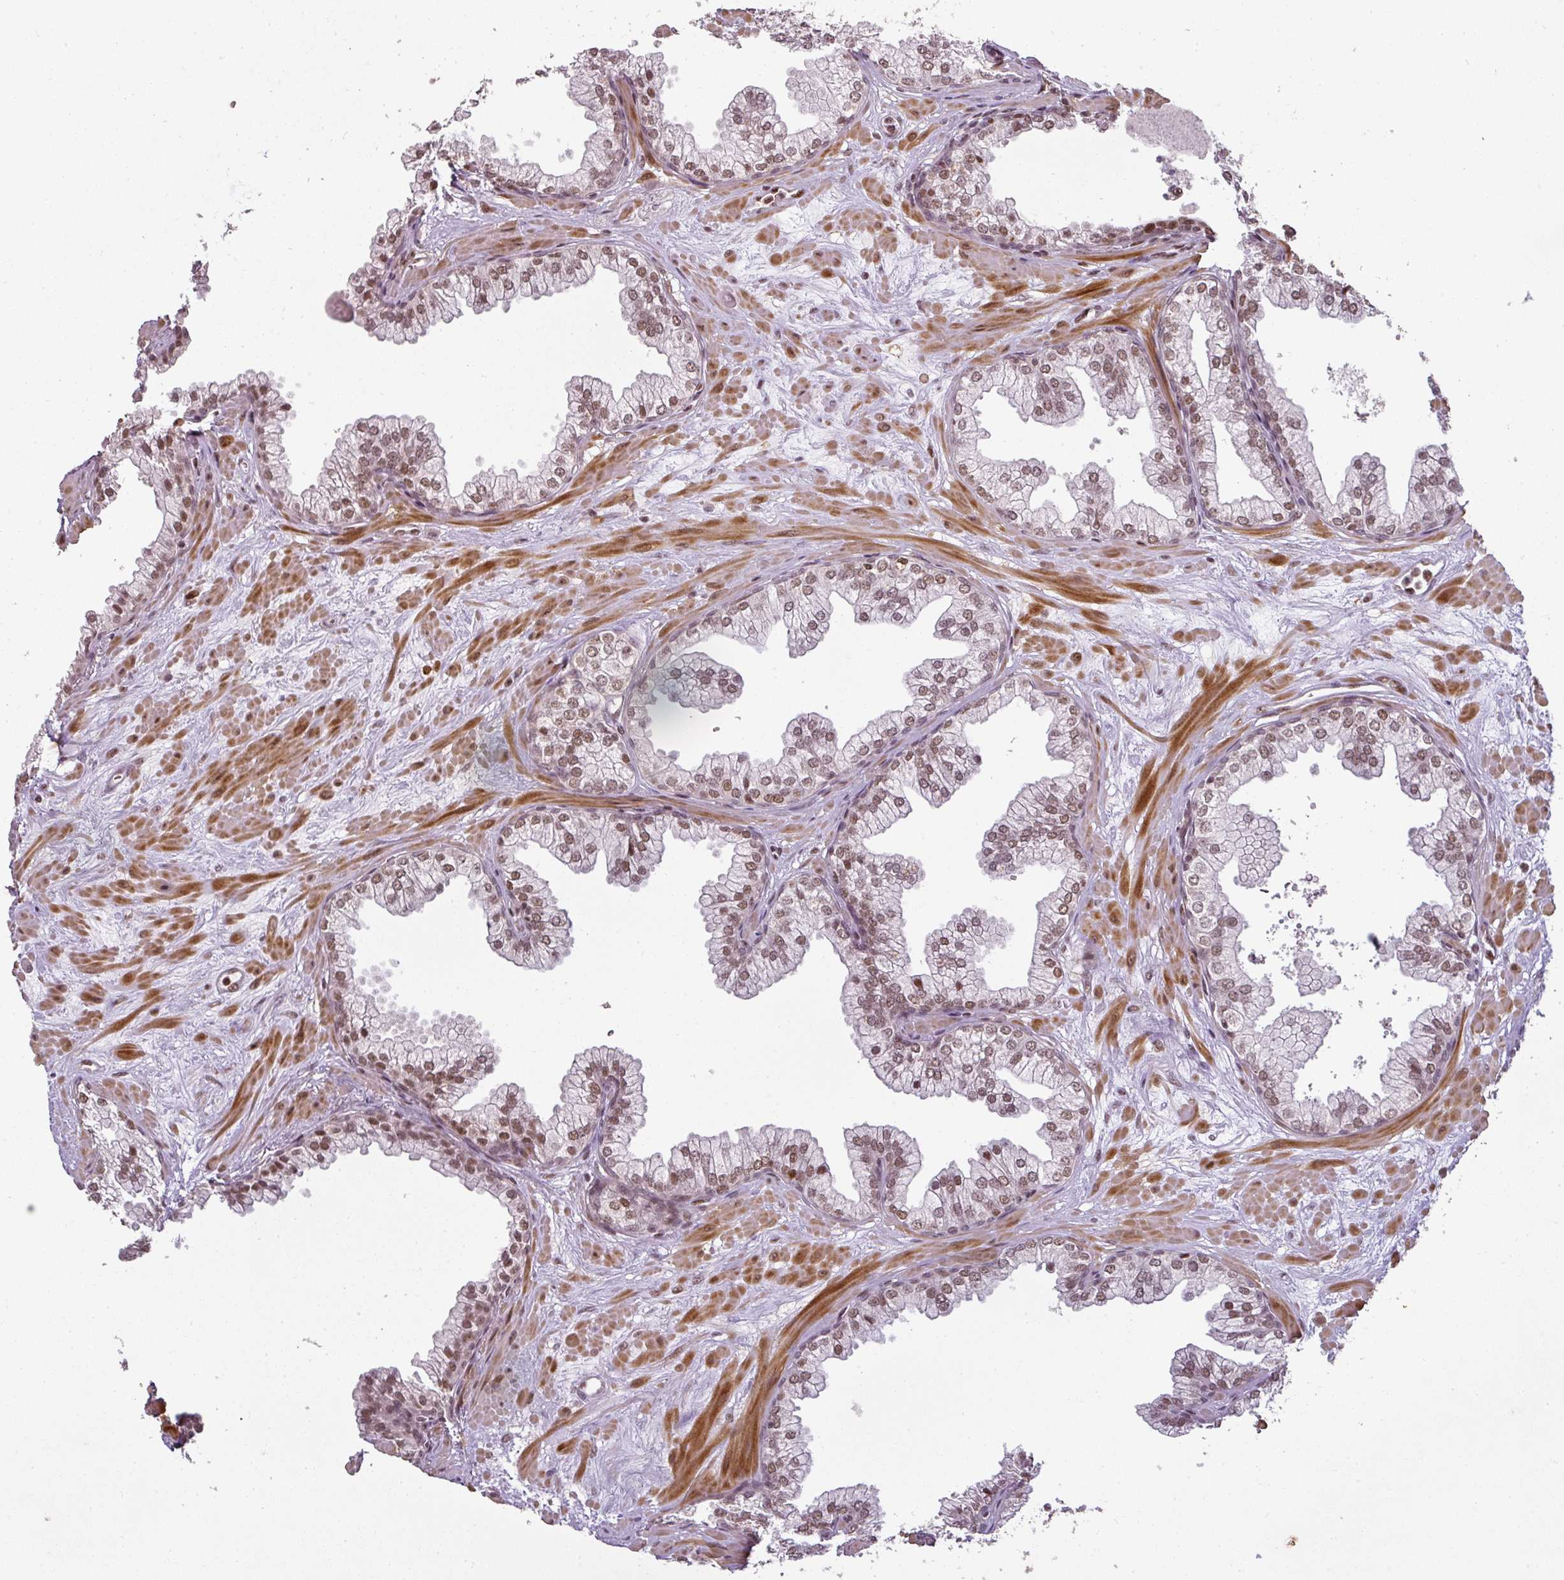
{"staining": {"intensity": "moderate", "quantity": ">75%", "location": "nuclear"}, "tissue": "prostate", "cell_type": "Glandular cells", "image_type": "normal", "snomed": [{"axis": "morphology", "description": "Normal tissue, NOS"}, {"axis": "topography", "description": "Prostate"}, {"axis": "topography", "description": "Peripheral nerve tissue"}], "caption": "This photomicrograph displays unremarkable prostate stained with immunohistochemistry to label a protein in brown. The nuclear of glandular cells show moderate positivity for the protein. Nuclei are counter-stained blue.", "gene": "GPRIN2", "patient": {"sex": "male", "age": 61}}